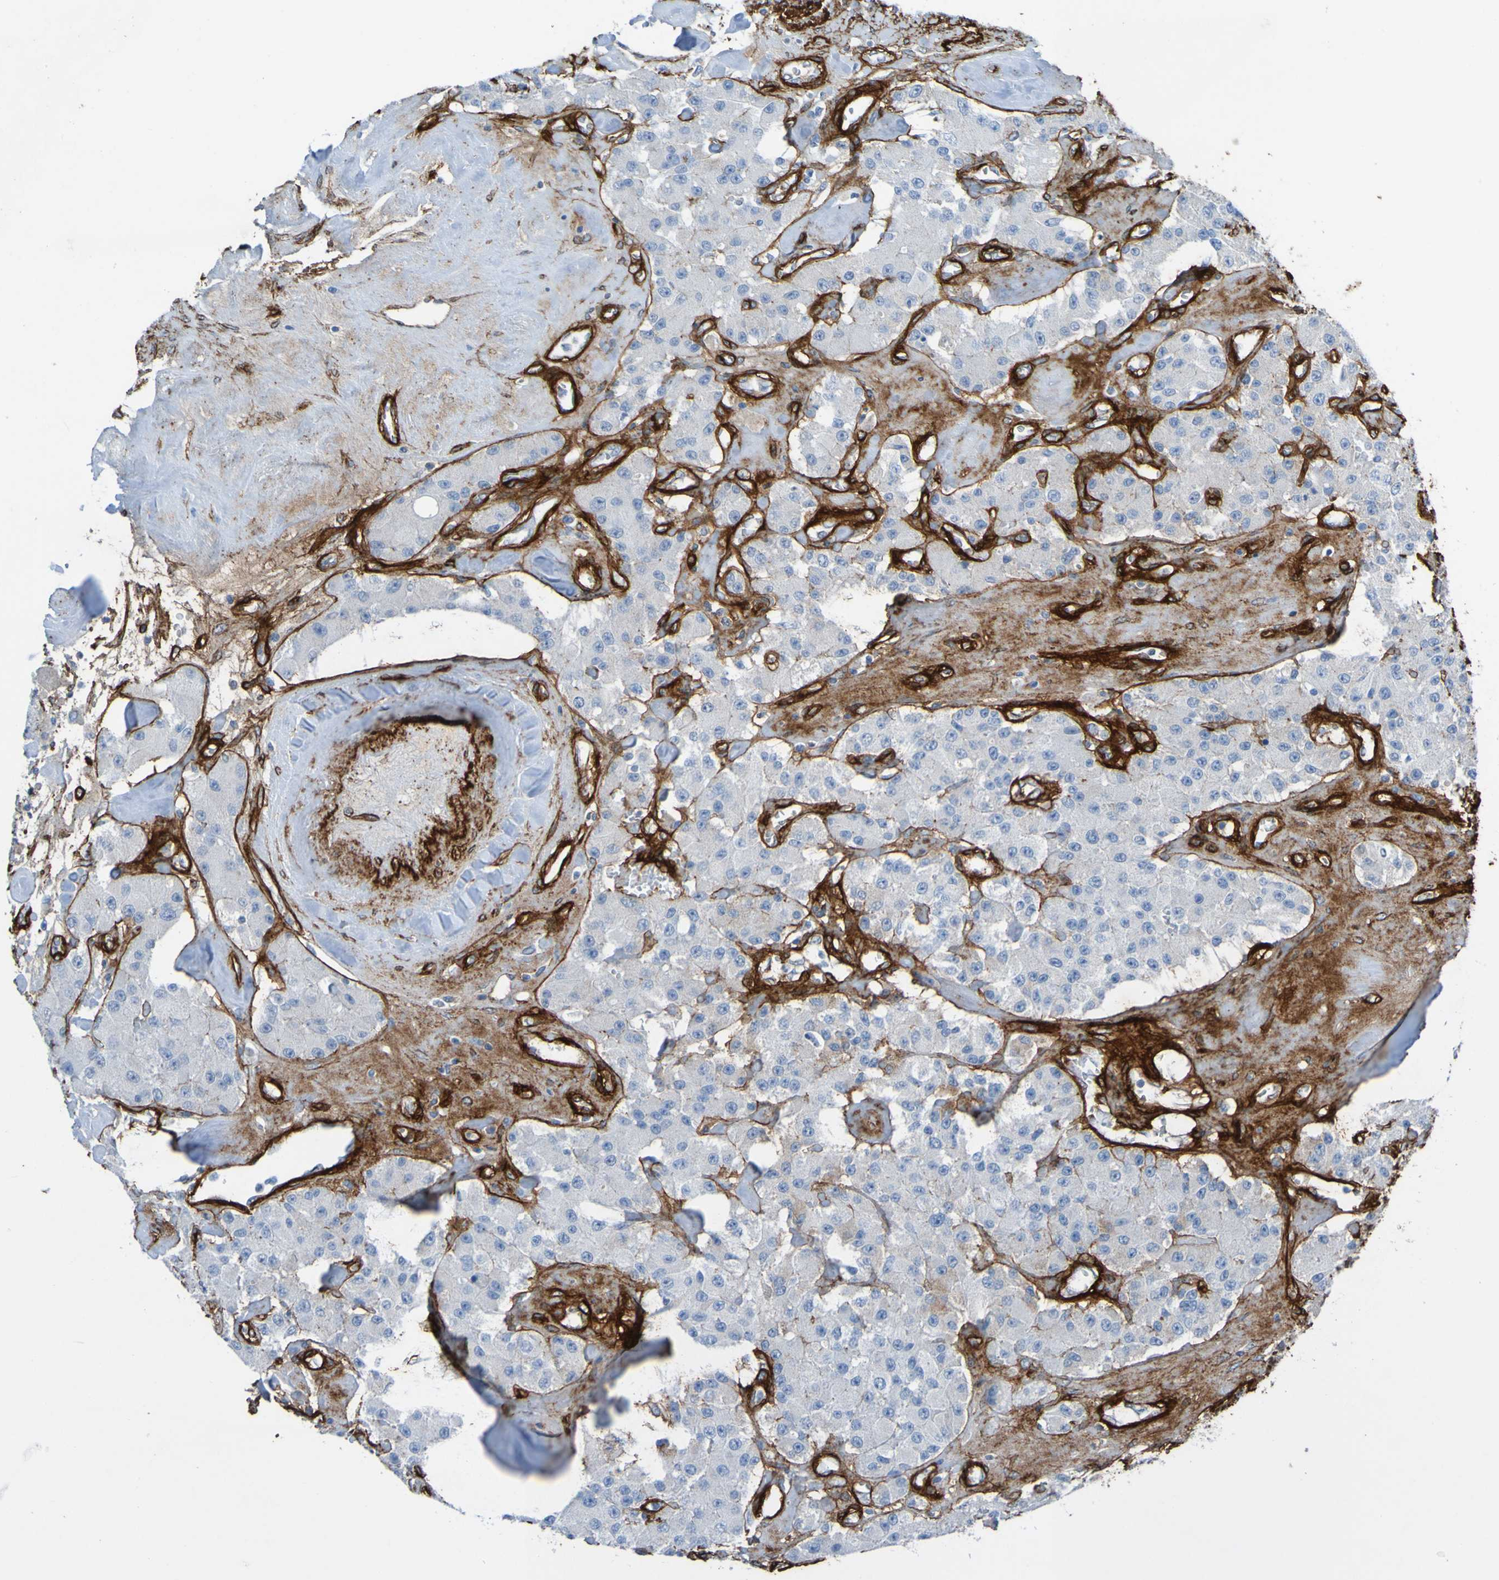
{"staining": {"intensity": "negative", "quantity": "none", "location": "none"}, "tissue": "carcinoid", "cell_type": "Tumor cells", "image_type": "cancer", "snomed": [{"axis": "morphology", "description": "Carcinoid, malignant, NOS"}, {"axis": "topography", "description": "Pancreas"}], "caption": "A histopathology image of human carcinoid is negative for staining in tumor cells.", "gene": "COL4A2", "patient": {"sex": "male", "age": 41}}